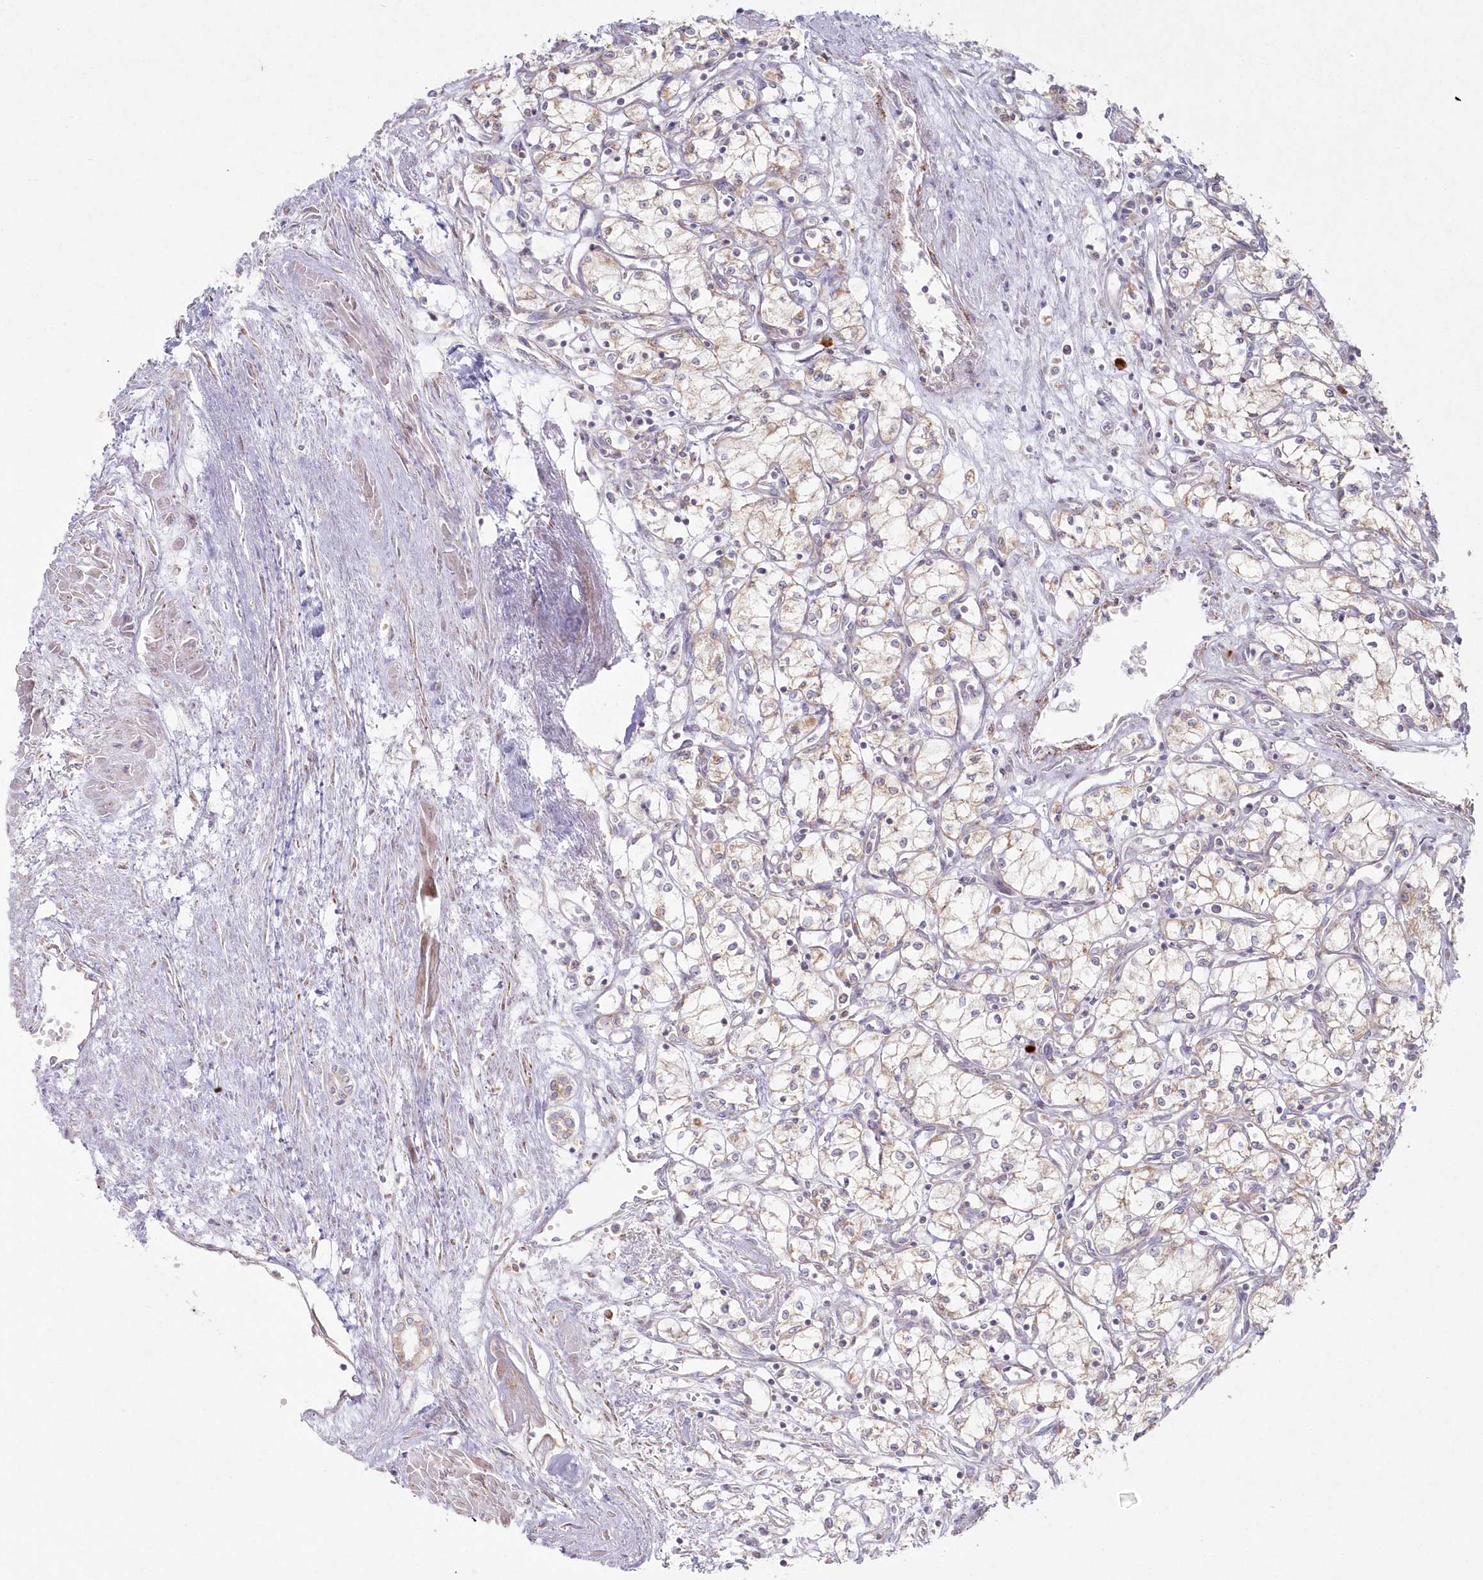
{"staining": {"intensity": "weak", "quantity": "25%-75%", "location": "cytoplasmic/membranous"}, "tissue": "renal cancer", "cell_type": "Tumor cells", "image_type": "cancer", "snomed": [{"axis": "morphology", "description": "Adenocarcinoma, NOS"}, {"axis": "topography", "description": "Kidney"}], "caption": "Adenocarcinoma (renal) stained with a brown dye shows weak cytoplasmic/membranous positive expression in about 25%-75% of tumor cells.", "gene": "ARSB", "patient": {"sex": "male", "age": 59}}